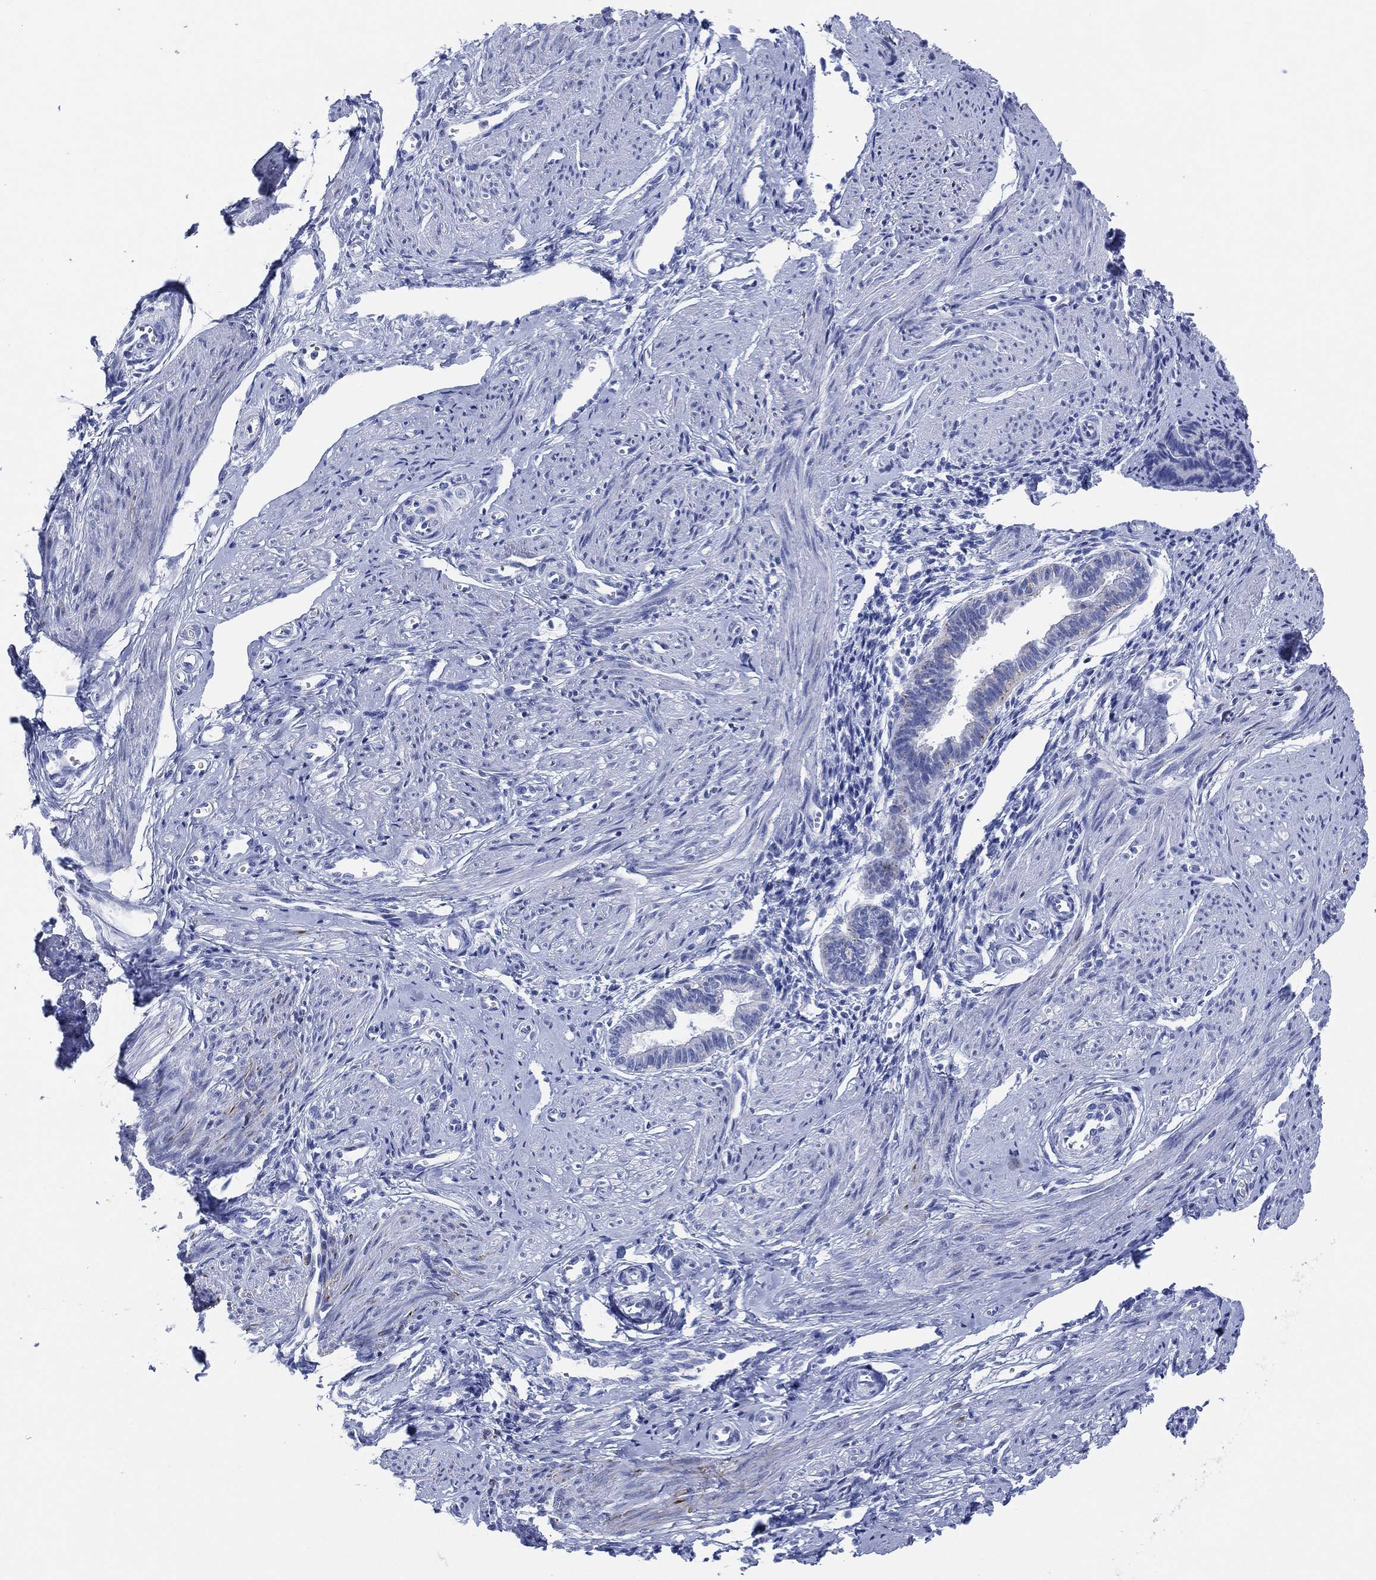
{"staining": {"intensity": "negative", "quantity": "none", "location": "none"}, "tissue": "endometrium", "cell_type": "Cells in endometrial stroma", "image_type": "normal", "snomed": [{"axis": "morphology", "description": "Normal tissue, NOS"}, {"axis": "topography", "description": "Cervix"}, {"axis": "topography", "description": "Endometrium"}], "caption": "The histopathology image displays no staining of cells in endometrial stroma in unremarkable endometrium. Brightfield microscopy of immunohistochemistry (IHC) stained with DAB (3,3'-diaminobenzidine) (brown) and hematoxylin (blue), captured at high magnification.", "gene": "SLC9C2", "patient": {"sex": "female", "age": 37}}